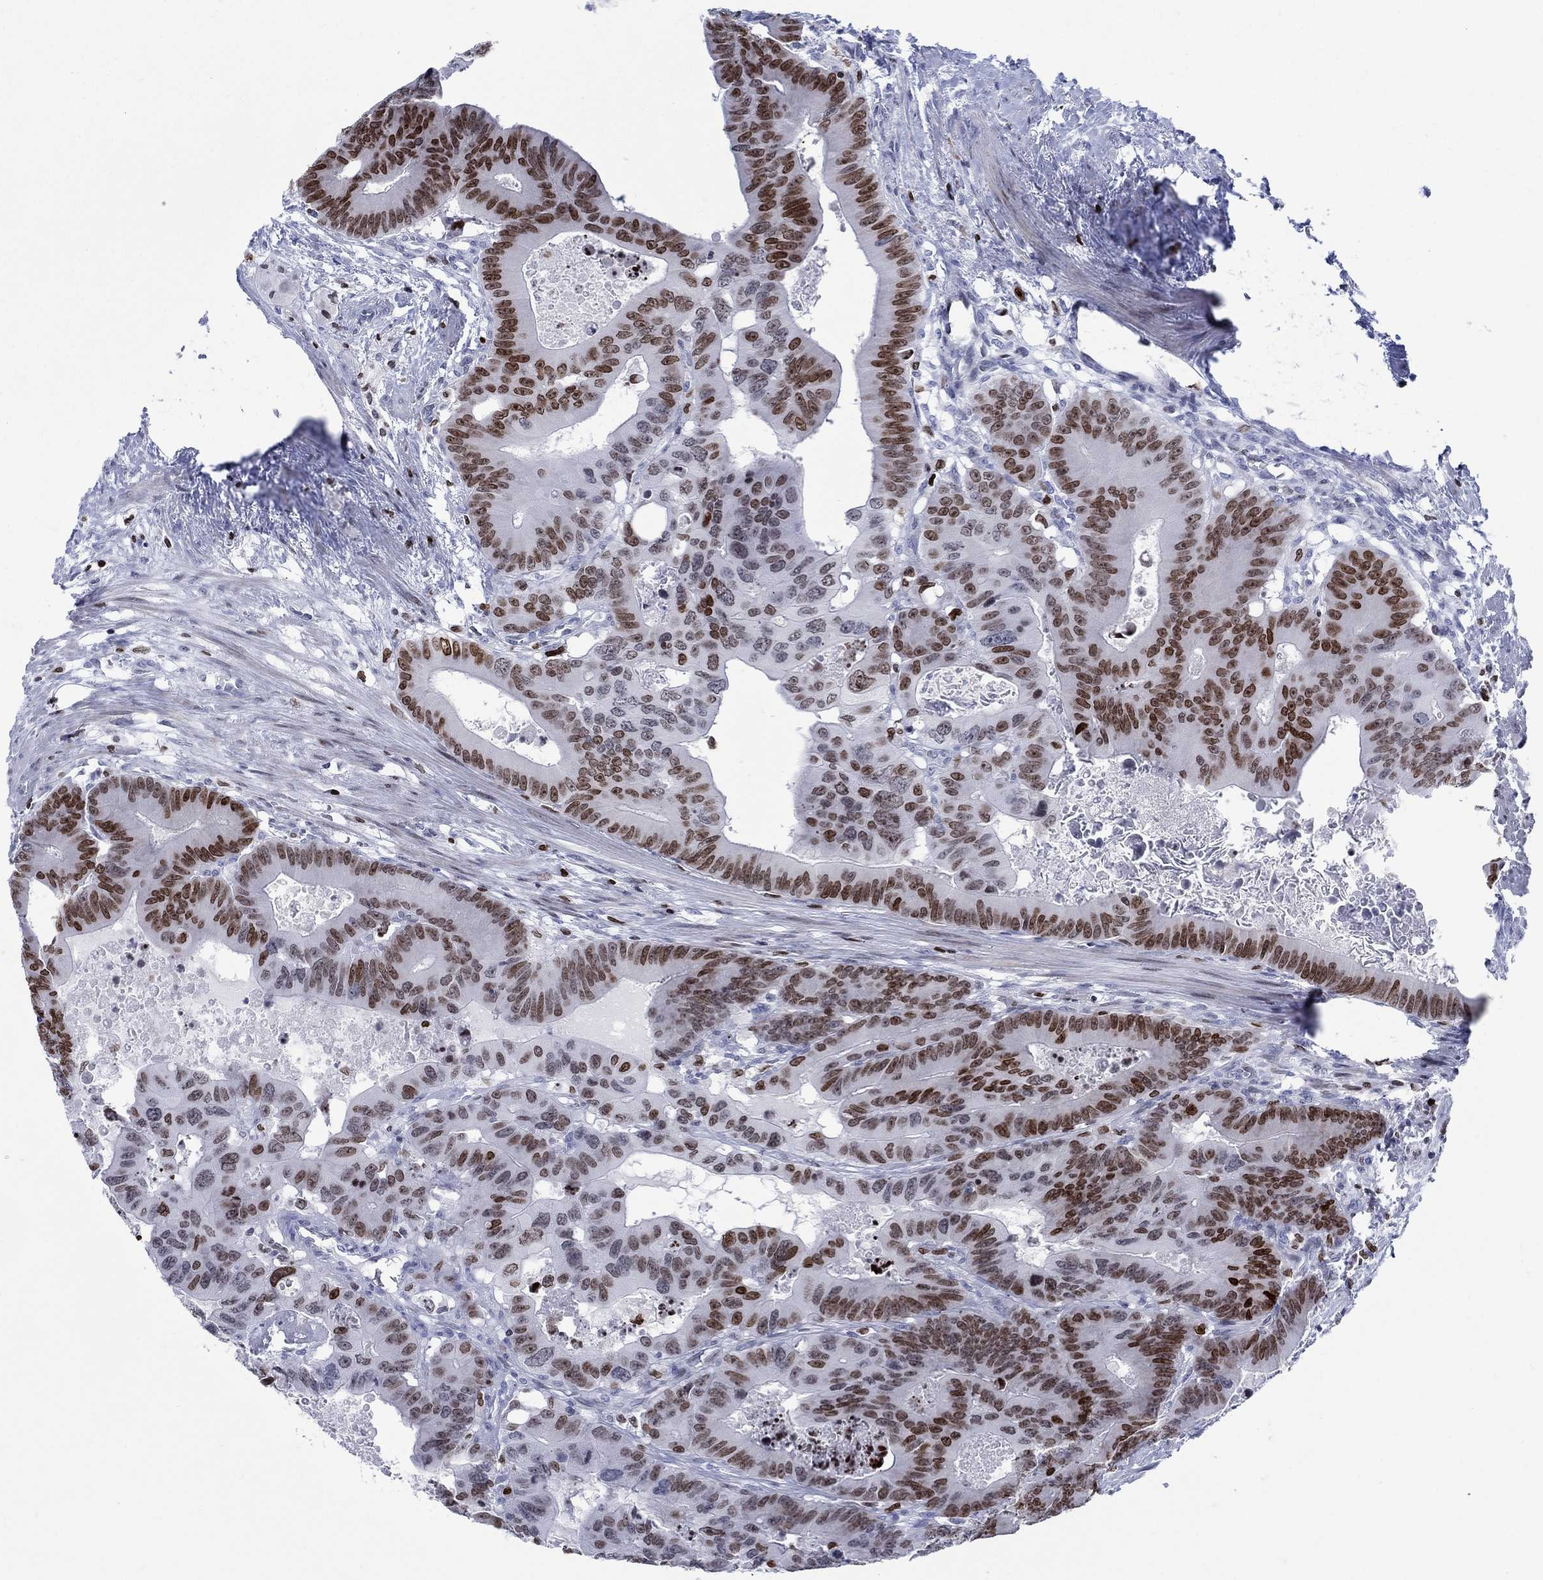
{"staining": {"intensity": "moderate", "quantity": "<25%", "location": "nuclear"}, "tissue": "colorectal cancer", "cell_type": "Tumor cells", "image_type": "cancer", "snomed": [{"axis": "morphology", "description": "Adenocarcinoma, NOS"}, {"axis": "topography", "description": "Rectum"}], "caption": "A brown stain shows moderate nuclear positivity of a protein in adenocarcinoma (colorectal) tumor cells.", "gene": "HMGA1", "patient": {"sex": "male", "age": 64}}